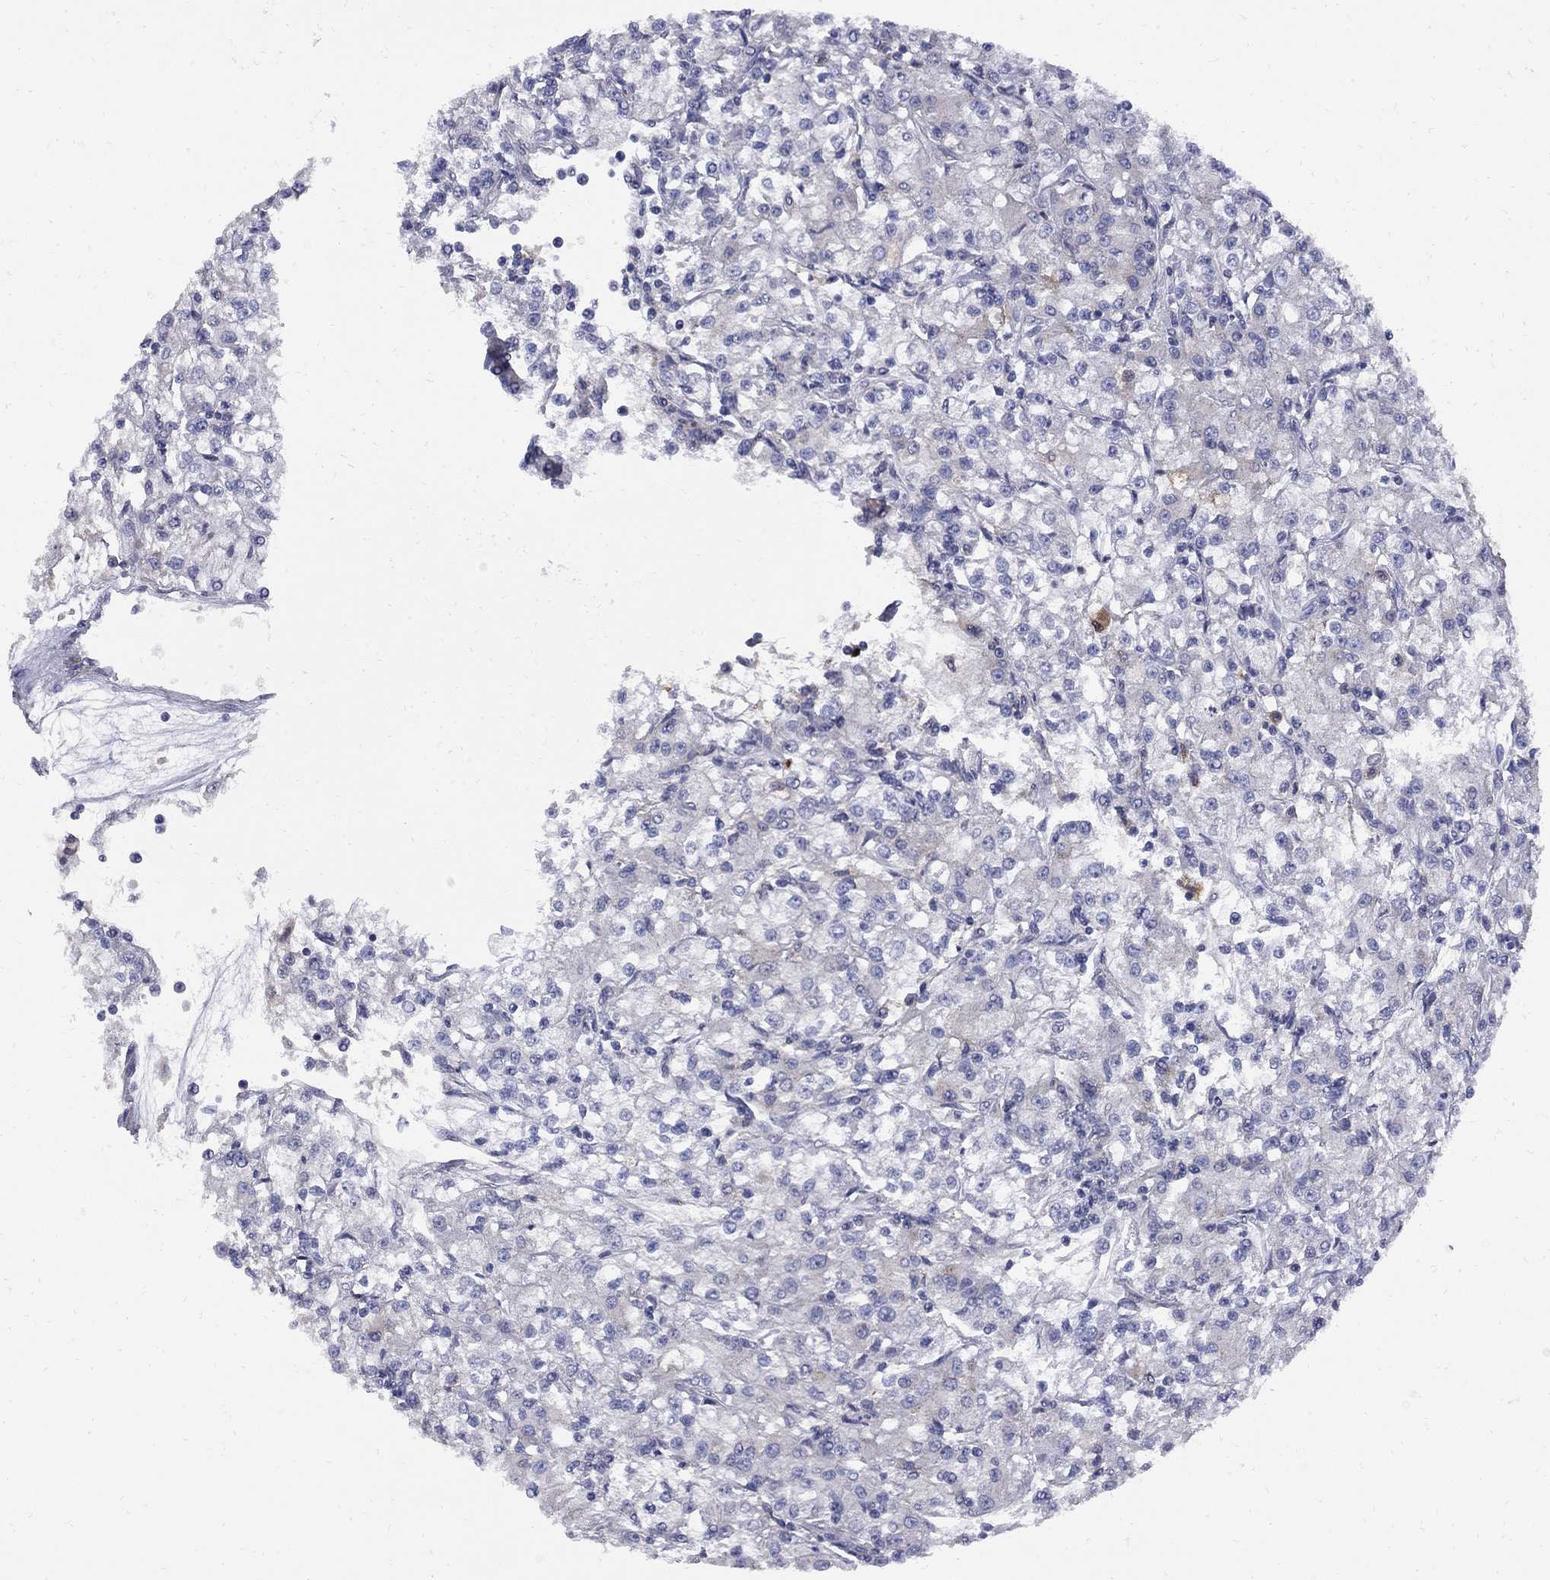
{"staining": {"intensity": "negative", "quantity": "none", "location": "none"}, "tissue": "renal cancer", "cell_type": "Tumor cells", "image_type": "cancer", "snomed": [{"axis": "morphology", "description": "Adenocarcinoma, NOS"}, {"axis": "topography", "description": "Kidney"}], "caption": "The image displays no staining of tumor cells in renal adenocarcinoma. Brightfield microscopy of immunohistochemistry (IHC) stained with DAB (3,3'-diaminobenzidine) (brown) and hematoxylin (blue), captured at high magnification.", "gene": "MTHFR", "patient": {"sex": "female", "age": 59}}